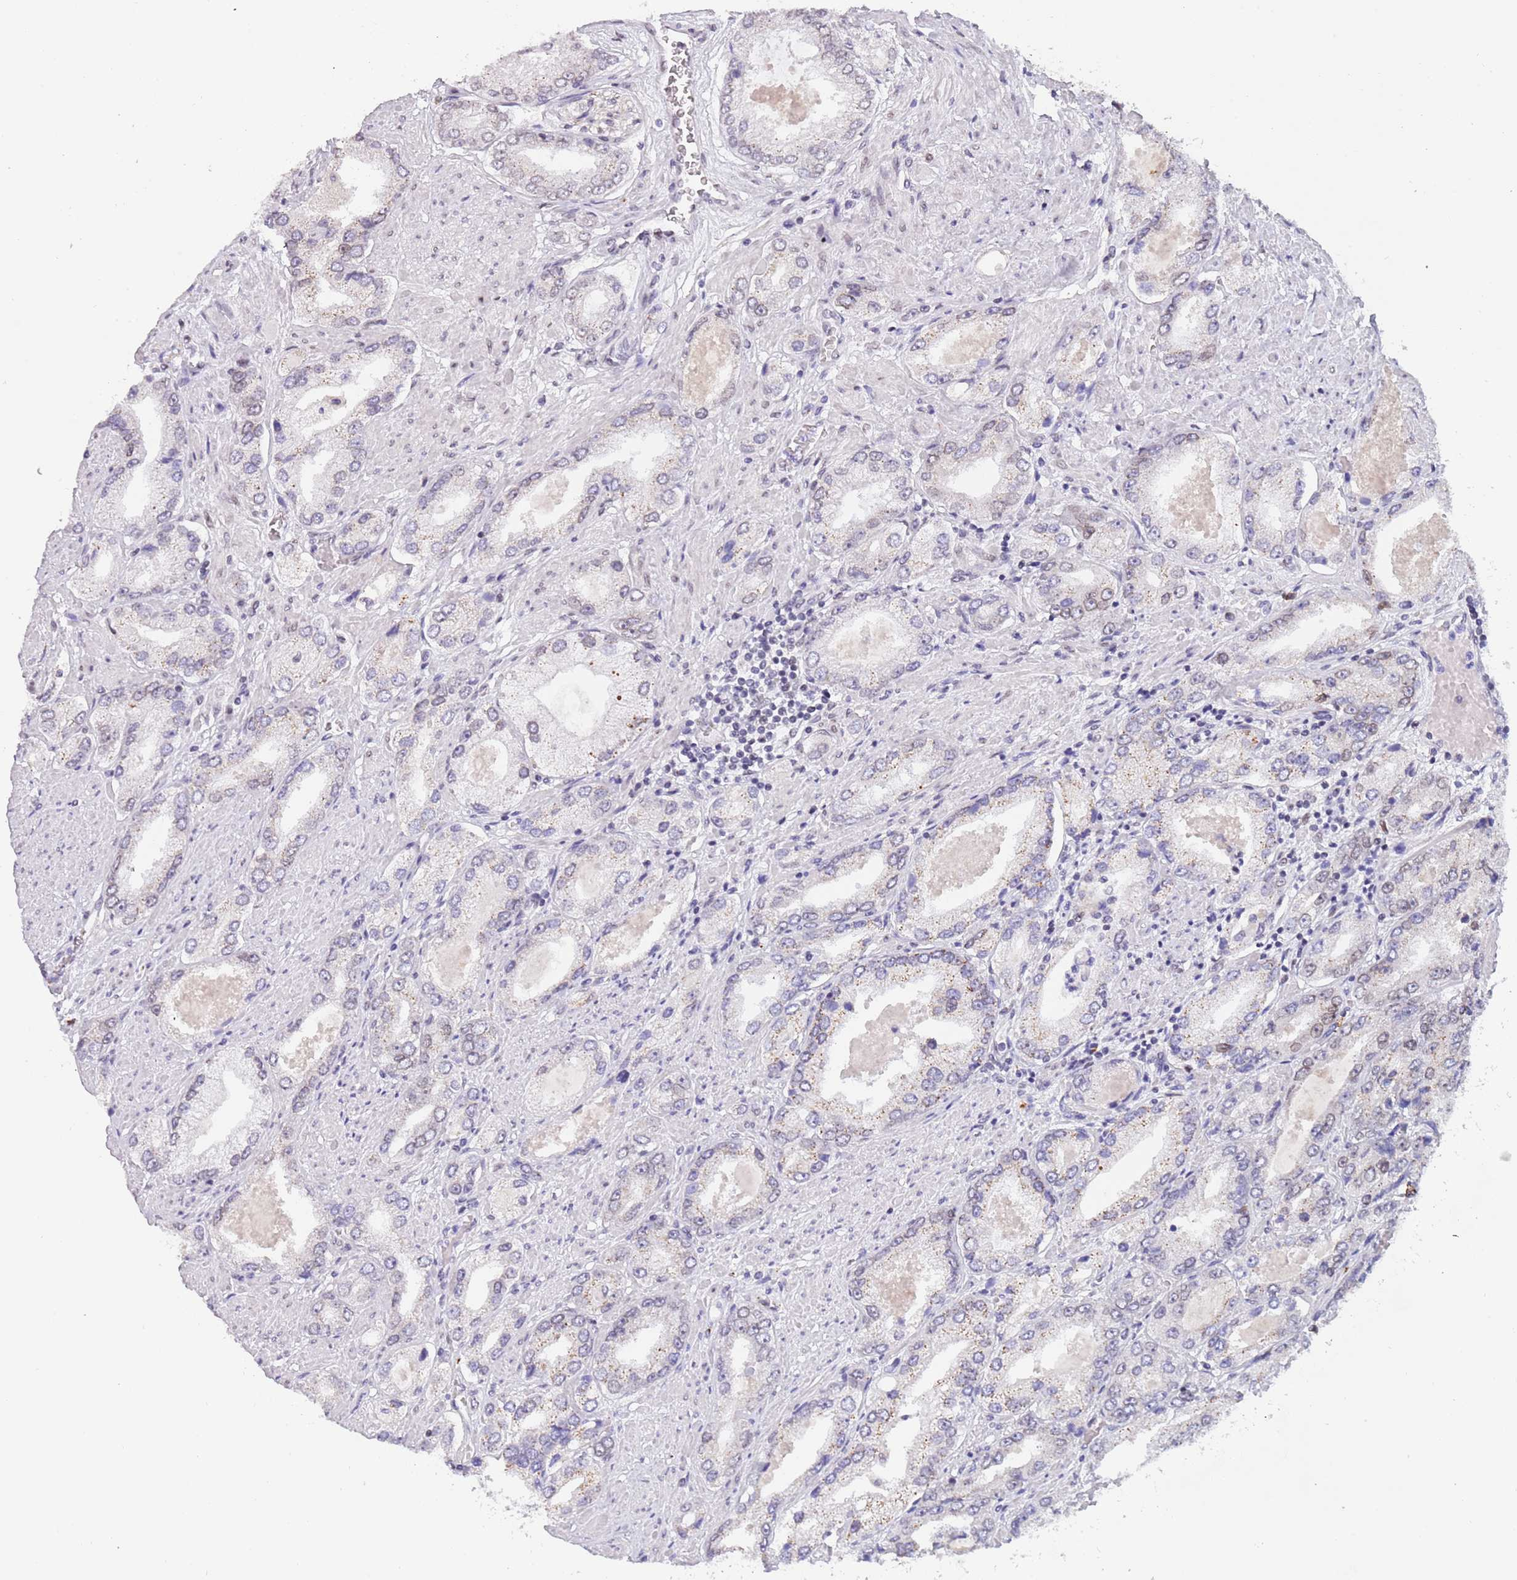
{"staining": {"intensity": "moderate", "quantity": "<25%", "location": "cytoplasmic/membranous"}, "tissue": "prostate cancer", "cell_type": "Tumor cells", "image_type": "cancer", "snomed": [{"axis": "morphology", "description": "Adenocarcinoma, High grade"}, {"axis": "topography", "description": "Prostate"}], "caption": "Immunohistochemical staining of adenocarcinoma (high-grade) (prostate) exhibits low levels of moderate cytoplasmic/membranous positivity in approximately <25% of tumor cells. (Brightfield microscopy of DAB IHC at high magnification).", "gene": "KLHDC2", "patient": {"sex": "male", "age": 68}}